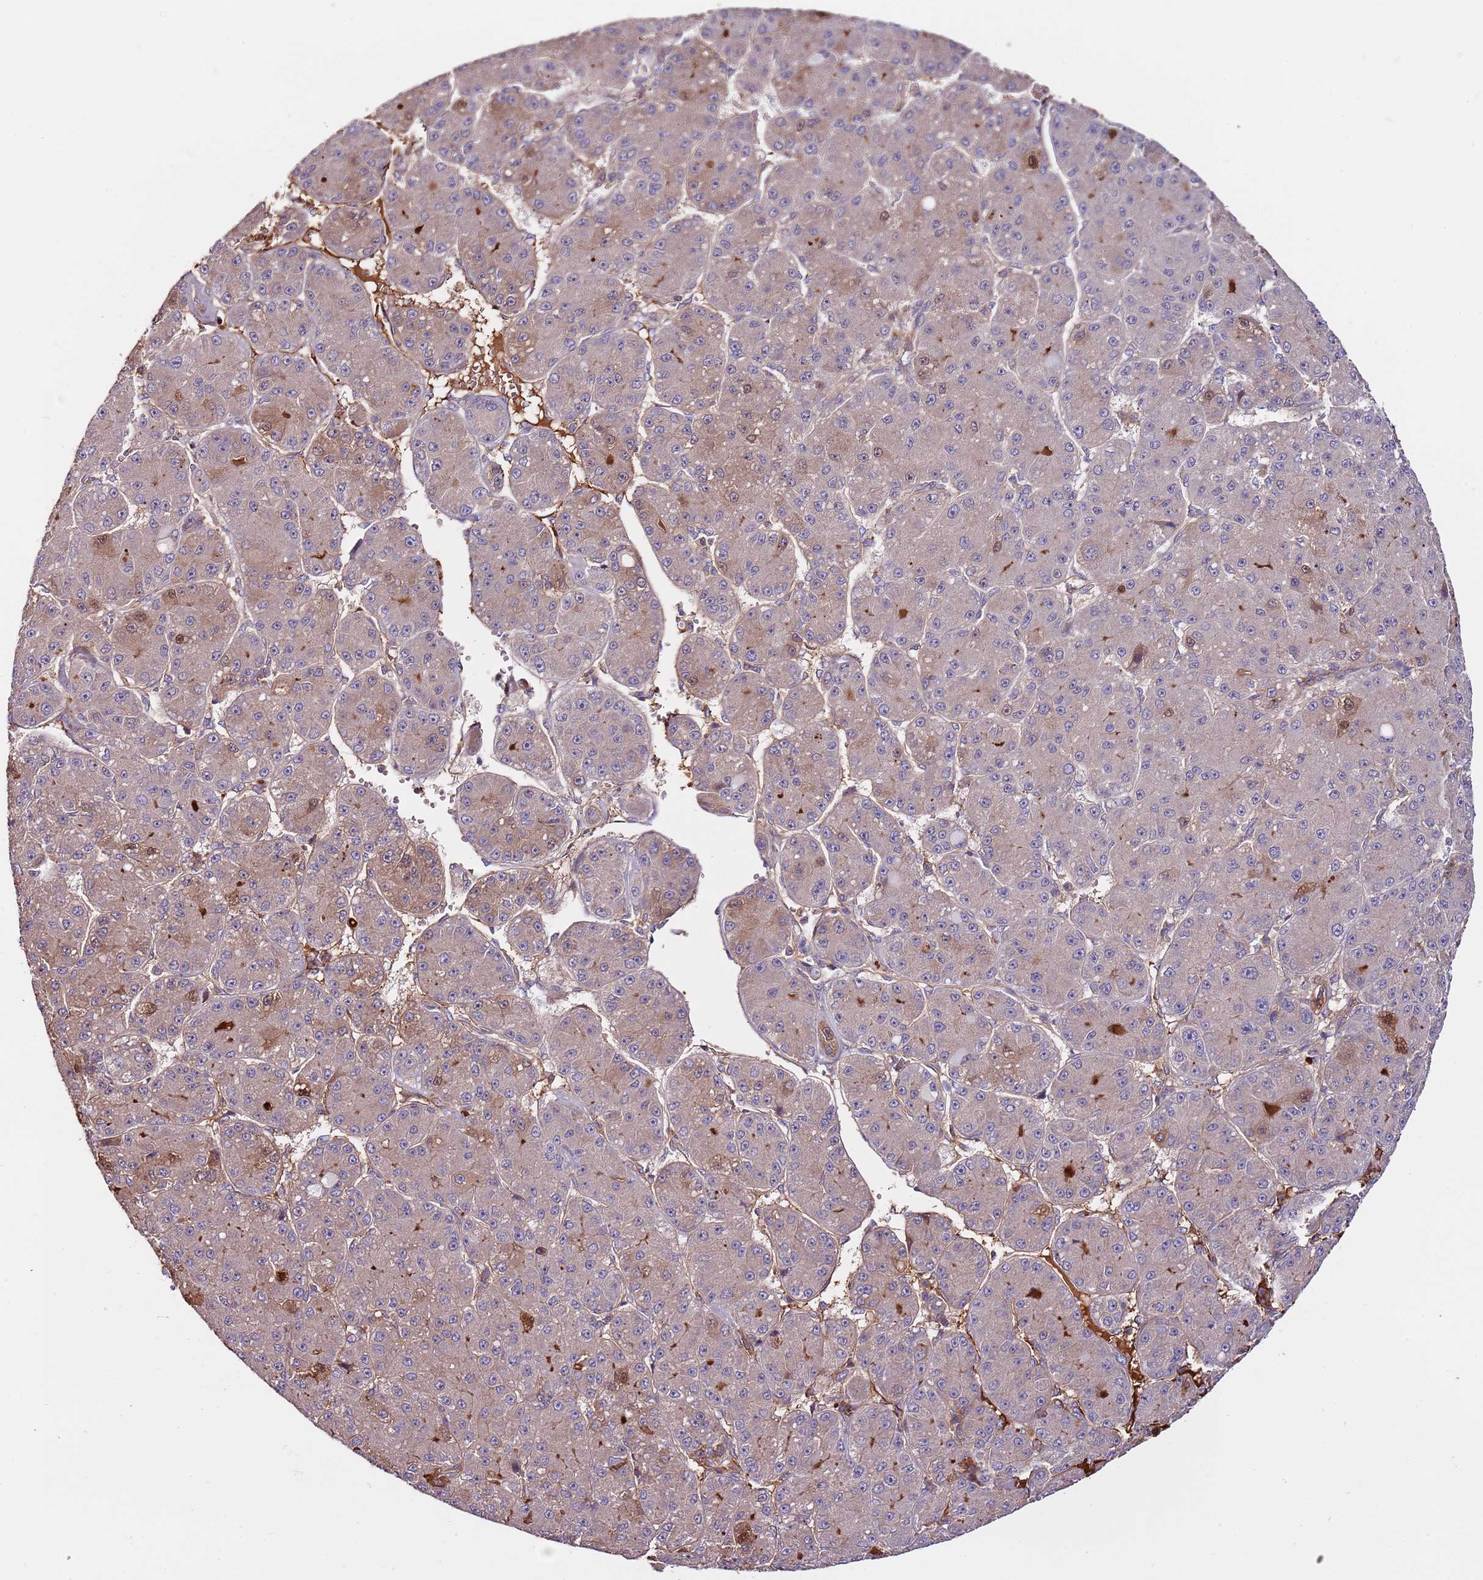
{"staining": {"intensity": "moderate", "quantity": "<25%", "location": "cytoplasmic/membranous,nuclear"}, "tissue": "liver cancer", "cell_type": "Tumor cells", "image_type": "cancer", "snomed": [{"axis": "morphology", "description": "Carcinoma, Hepatocellular, NOS"}, {"axis": "topography", "description": "Liver"}], "caption": "Immunohistochemical staining of liver cancer demonstrates low levels of moderate cytoplasmic/membranous and nuclear protein expression in about <25% of tumor cells.", "gene": "DENR", "patient": {"sex": "male", "age": 67}}